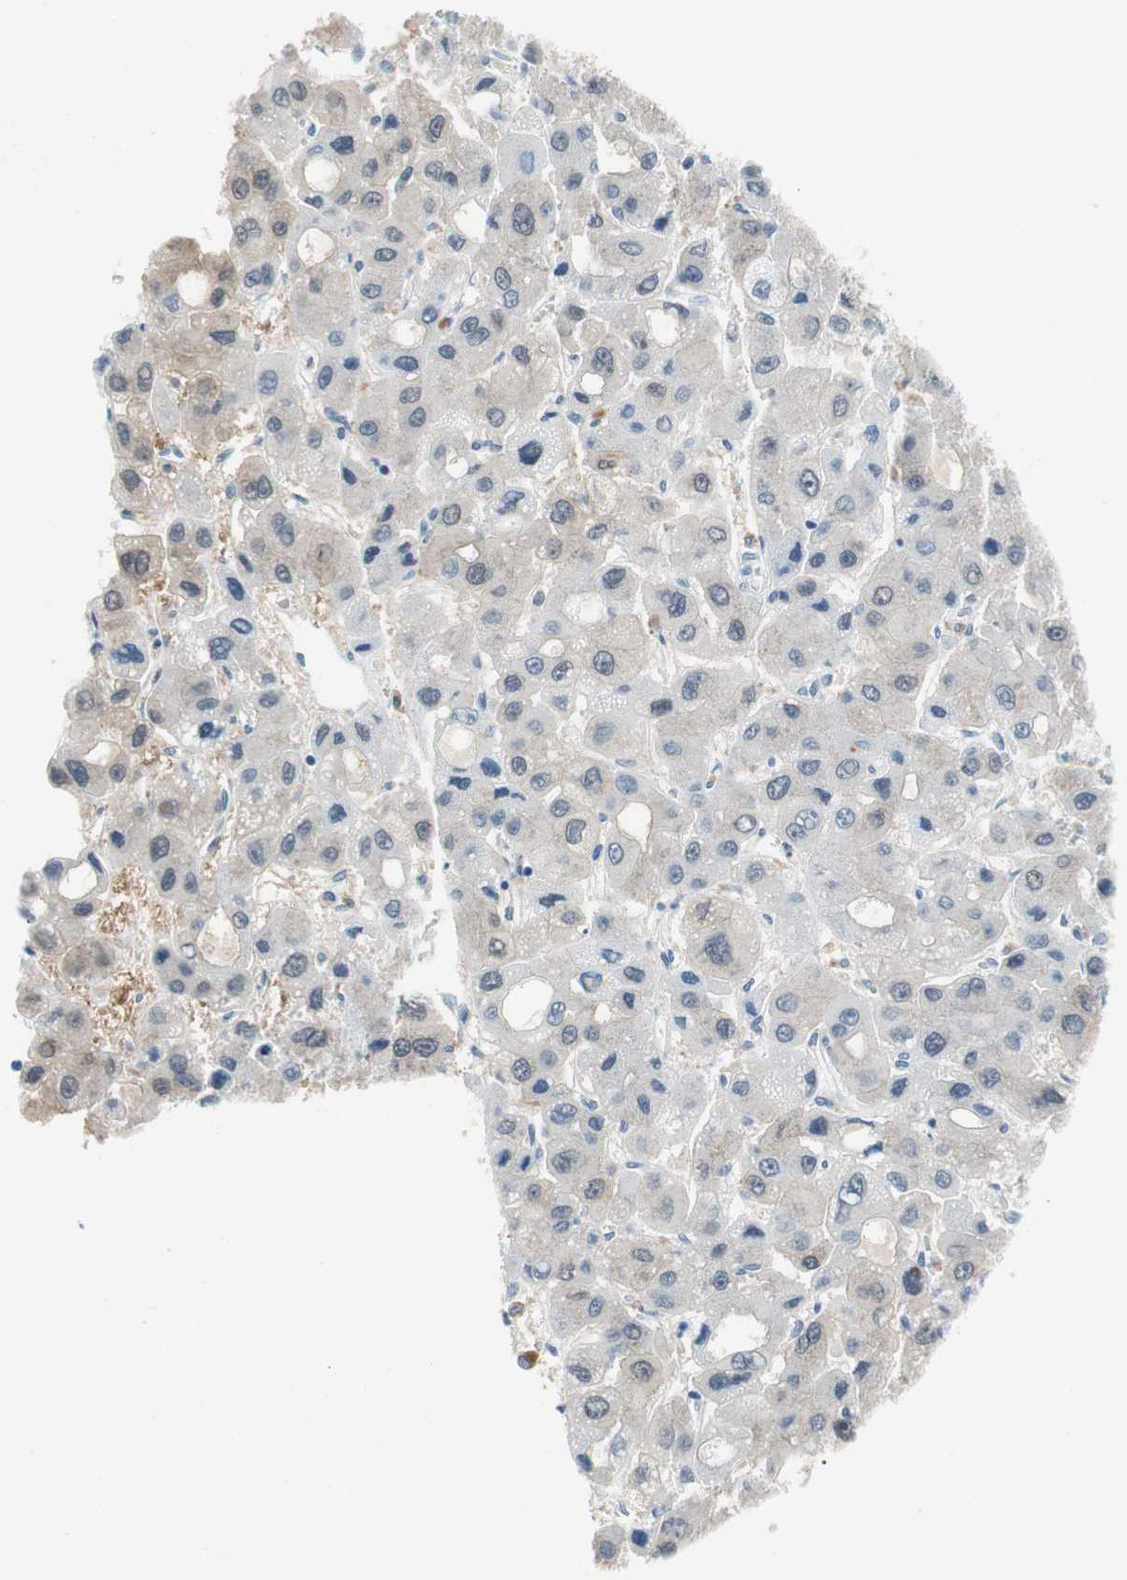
{"staining": {"intensity": "weak", "quantity": "25%-75%", "location": "cytoplasmic/membranous"}, "tissue": "liver cancer", "cell_type": "Tumor cells", "image_type": "cancer", "snomed": [{"axis": "morphology", "description": "Carcinoma, Hepatocellular, NOS"}, {"axis": "topography", "description": "Liver"}], "caption": "This image reveals immunohistochemistry staining of liver cancer, with low weak cytoplasmic/membranous staining in approximately 25%-75% of tumor cells.", "gene": "GRHL1", "patient": {"sex": "male", "age": 55}}